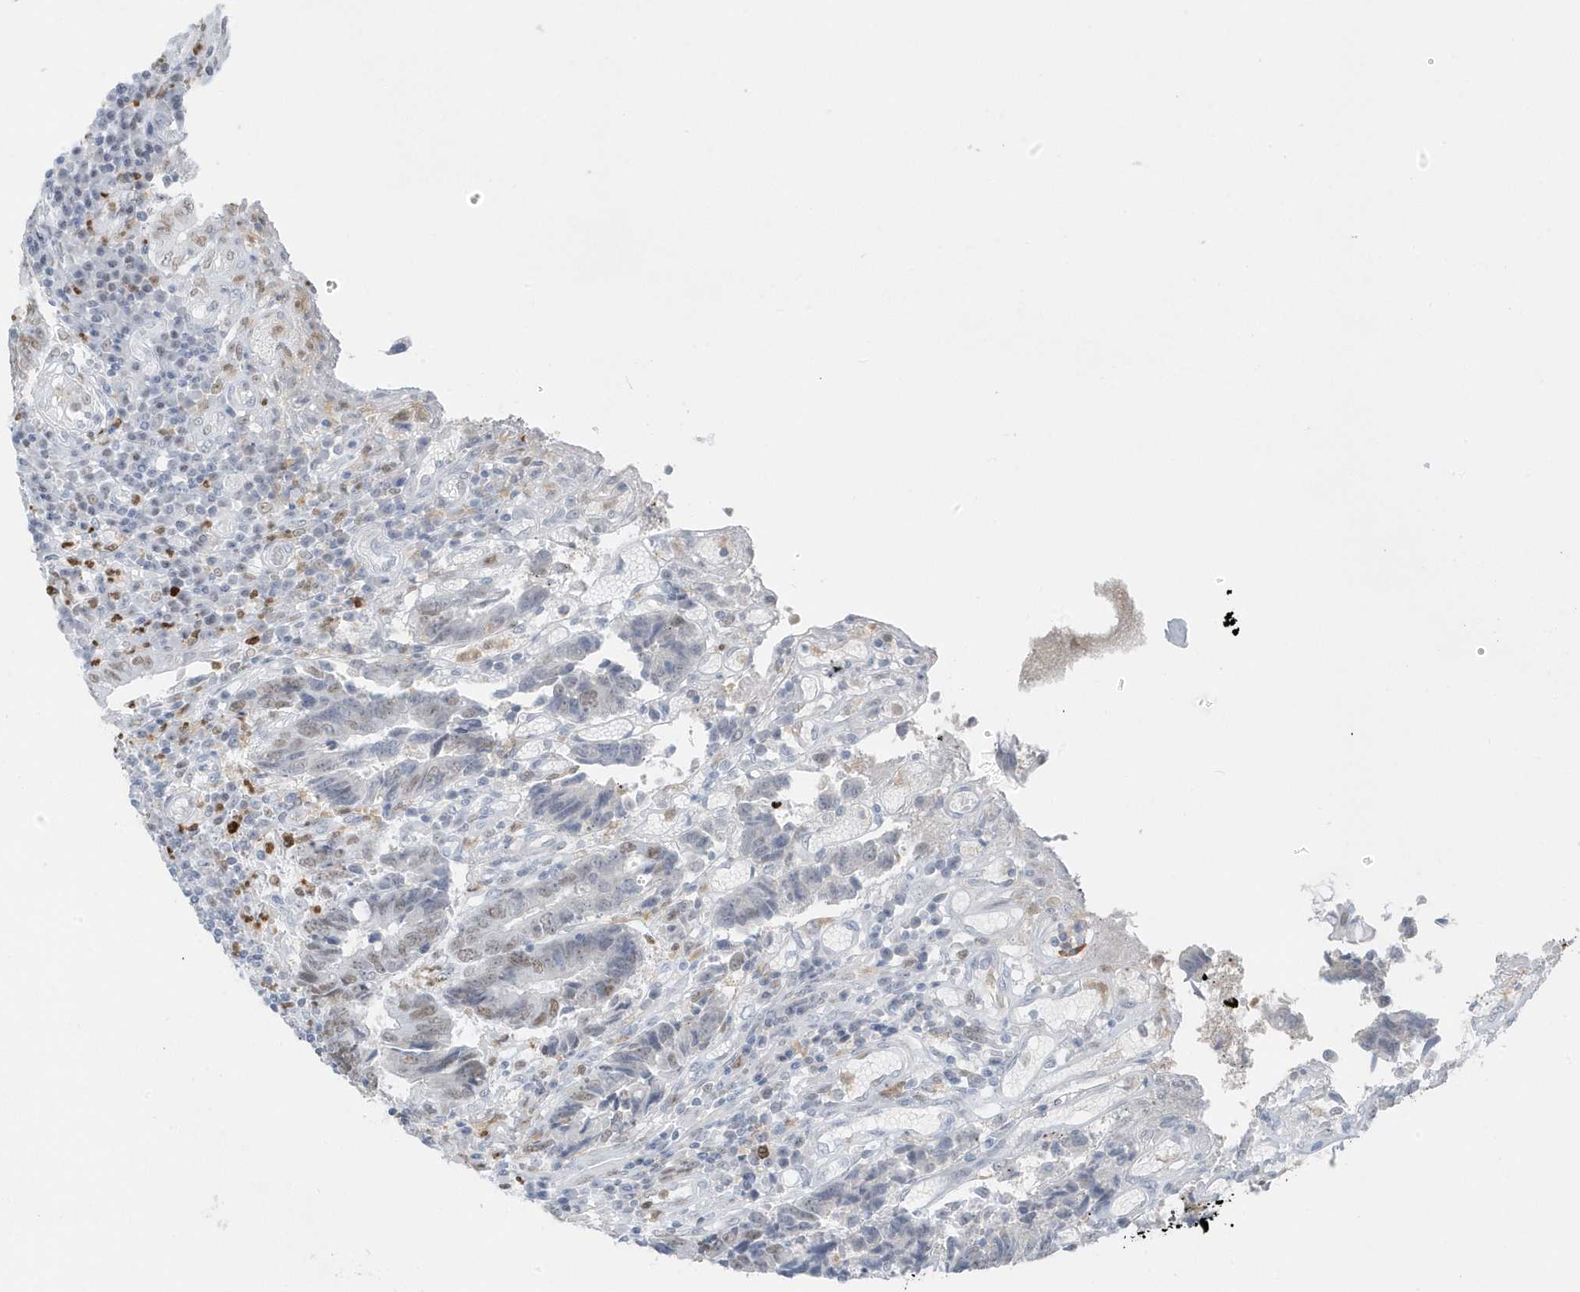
{"staining": {"intensity": "weak", "quantity": "<25%", "location": "nuclear"}, "tissue": "colorectal cancer", "cell_type": "Tumor cells", "image_type": "cancer", "snomed": [{"axis": "morphology", "description": "Adenocarcinoma, NOS"}, {"axis": "topography", "description": "Rectum"}], "caption": "High power microscopy micrograph of an IHC histopathology image of colorectal adenocarcinoma, revealing no significant staining in tumor cells.", "gene": "SMIM34", "patient": {"sex": "male", "age": 84}}